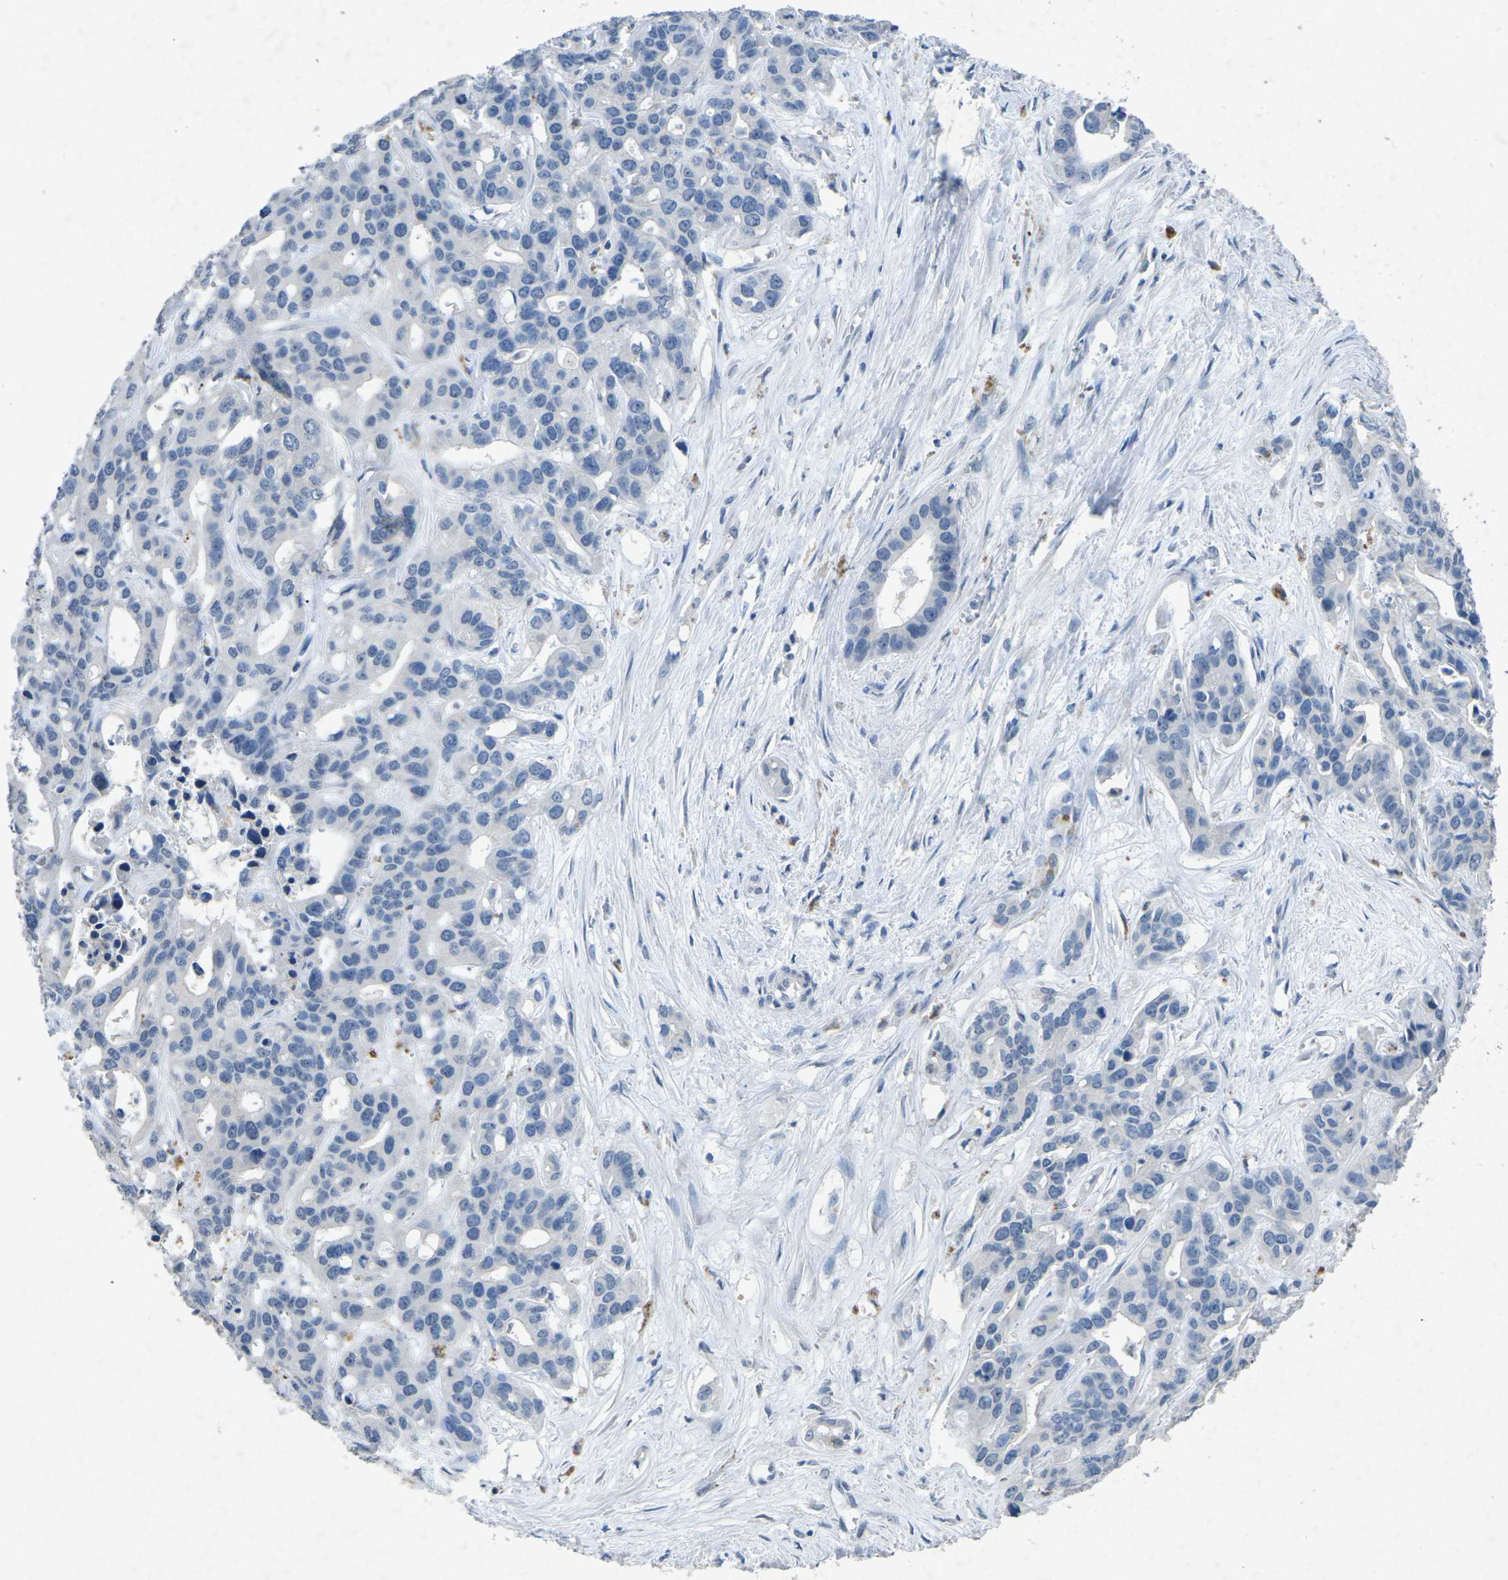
{"staining": {"intensity": "negative", "quantity": "none", "location": "none"}, "tissue": "liver cancer", "cell_type": "Tumor cells", "image_type": "cancer", "snomed": [{"axis": "morphology", "description": "Cholangiocarcinoma"}, {"axis": "topography", "description": "Liver"}], "caption": "The micrograph exhibits no significant staining in tumor cells of cholangiocarcinoma (liver).", "gene": "A1BG", "patient": {"sex": "female", "age": 65}}